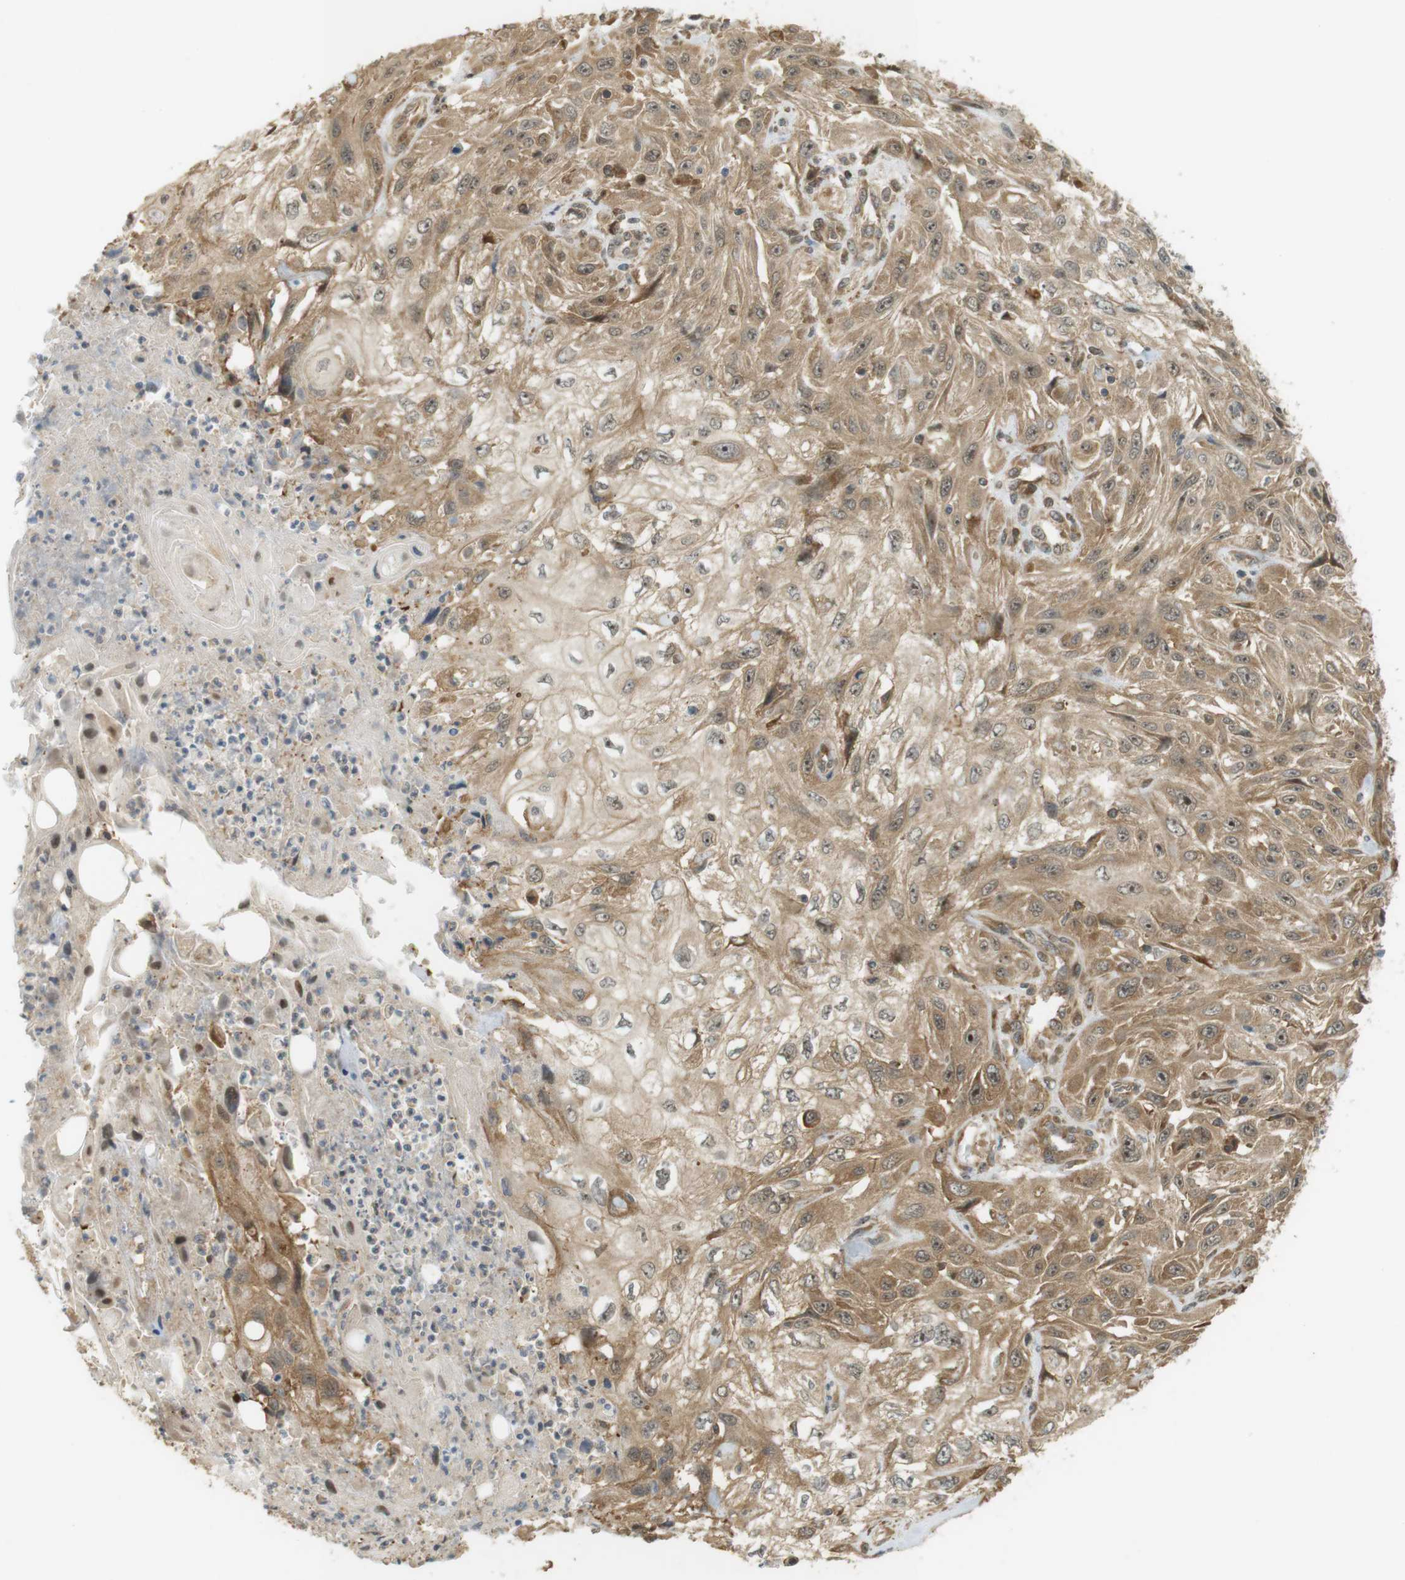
{"staining": {"intensity": "moderate", "quantity": ">75%", "location": "cytoplasmic/membranous,nuclear"}, "tissue": "skin cancer", "cell_type": "Tumor cells", "image_type": "cancer", "snomed": [{"axis": "morphology", "description": "Squamous cell carcinoma, NOS"}, {"axis": "topography", "description": "Skin"}], "caption": "A medium amount of moderate cytoplasmic/membranous and nuclear expression is seen in approximately >75% of tumor cells in skin cancer (squamous cell carcinoma) tissue.", "gene": "PA2G4", "patient": {"sex": "male", "age": 75}}